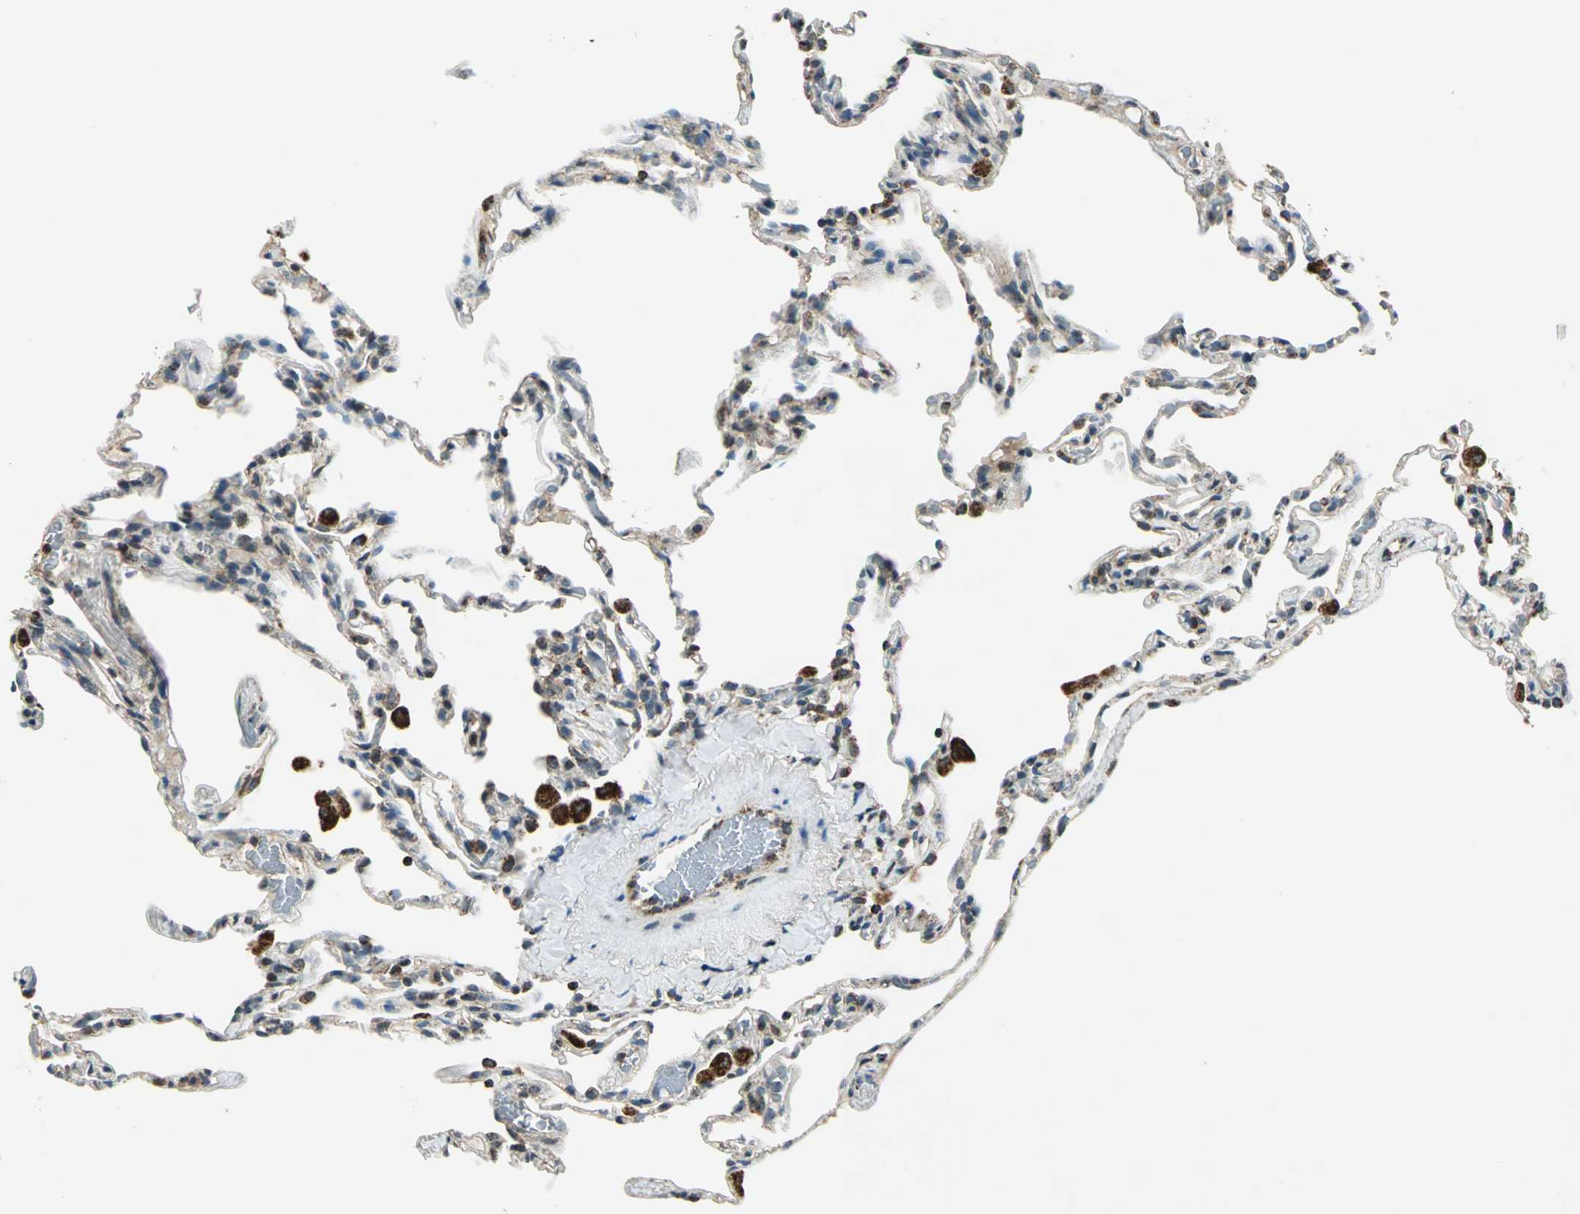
{"staining": {"intensity": "strong", "quantity": "25%-75%", "location": "cytoplasmic/membranous"}, "tissue": "lung", "cell_type": "Alveolar cells", "image_type": "normal", "snomed": [{"axis": "morphology", "description": "Normal tissue, NOS"}, {"axis": "topography", "description": "Lung"}], "caption": "Lung stained with IHC shows strong cytoplasmic/membranous expression in about 25%-75% of alveolar cells.", "gene": "NUDT2", "patient": {"sex": "male", "age": 59}}